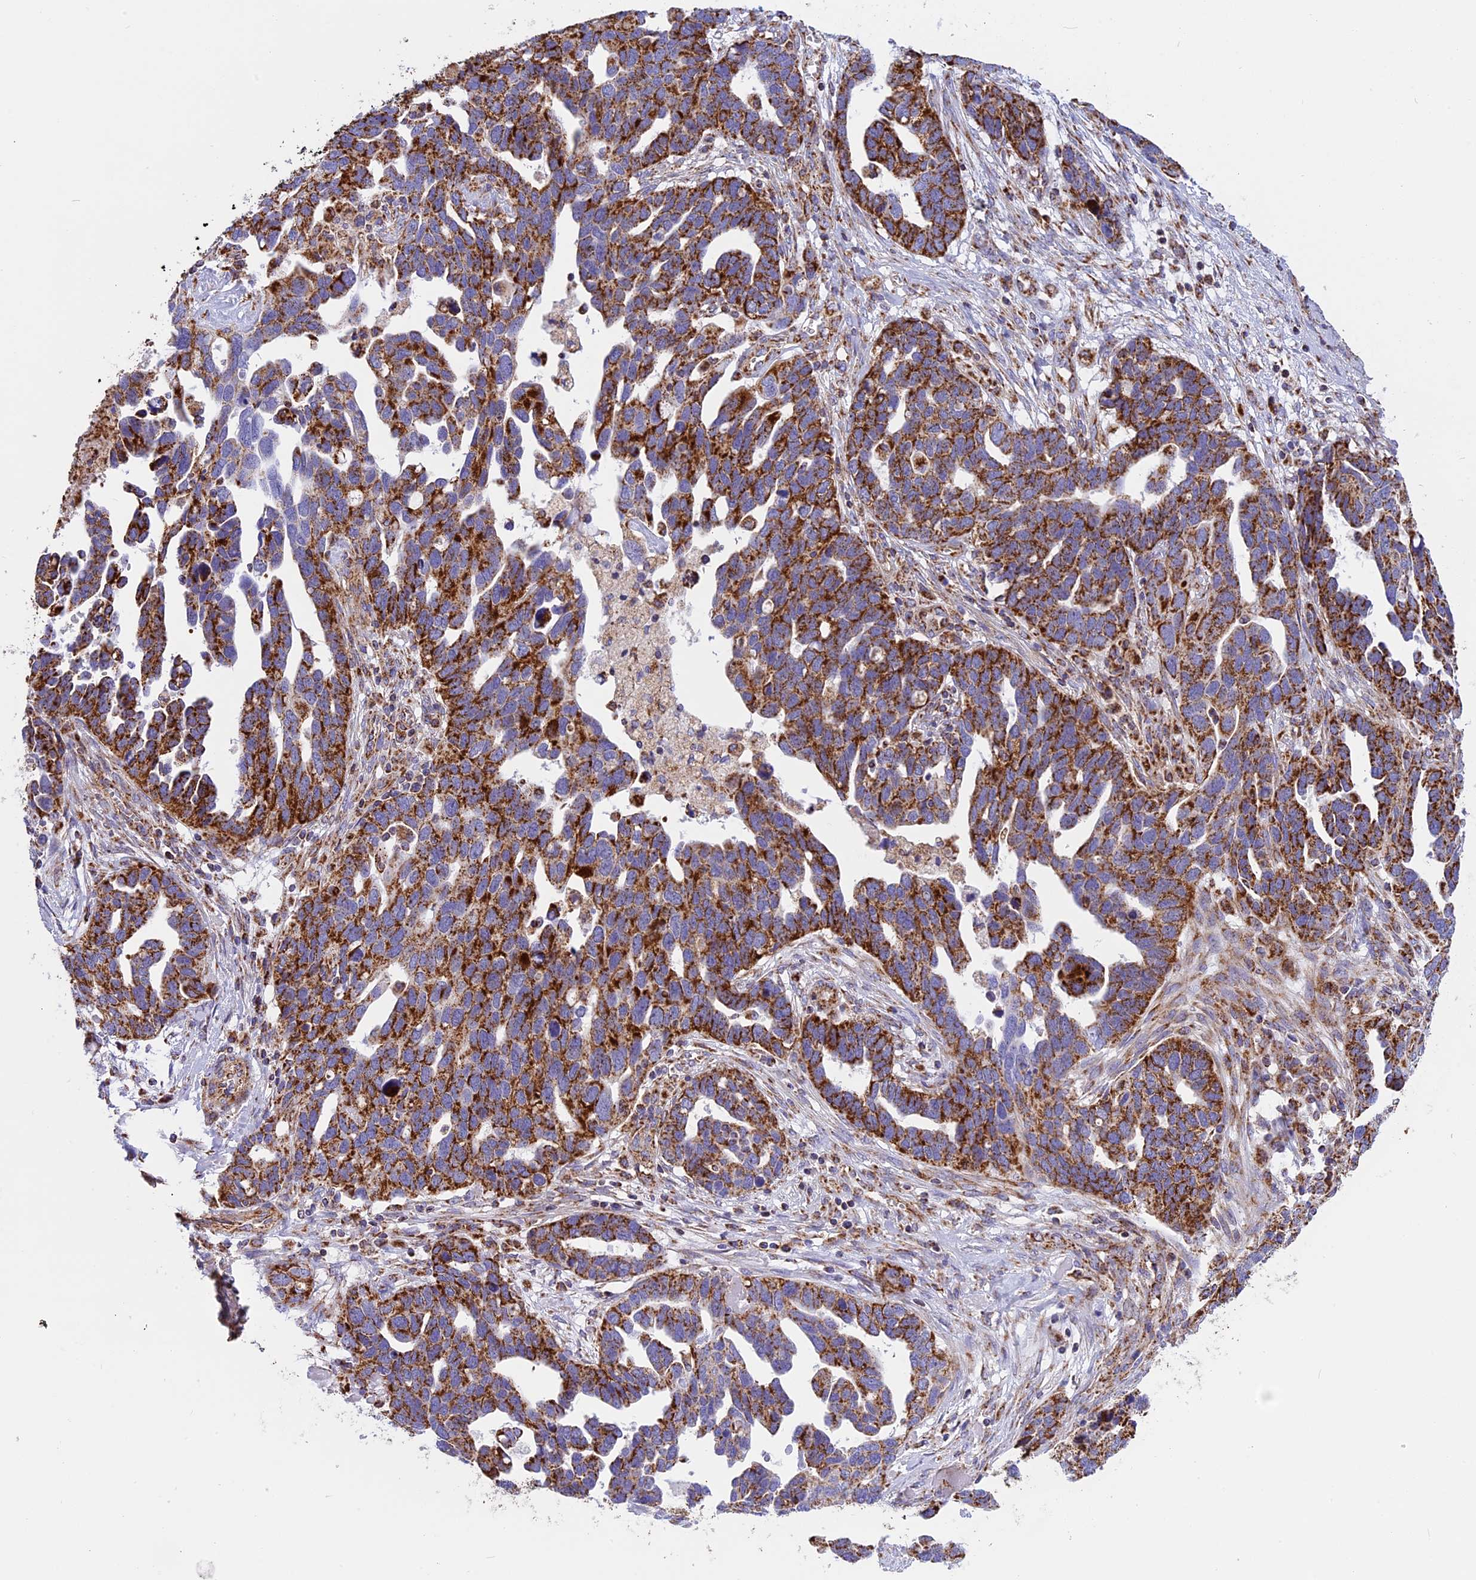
{"staining": {"intensity": "strong", "quantity": ">75%", "location": "cytoplasmic/membranous"}, "tissue": "ovarian cancer", "cell_type": "Tumor cells", "image_type": "cancer", "snomed": [{"axis": "morphology", "description": "Cystadenocarcinoma, serous, NOS"}, {"axis": "topography", "description": "Ovary"}], "caption": "IHC image of human ovarian cancer (serous cystadenocarcinoma) stained for a protein (brown), which exhibits high levels of strong cytoplasmic/membranous positivity in about >75% of tumor cells.", "gene": "UQCRB", "patient": {"sex": "female", "age": 54}}